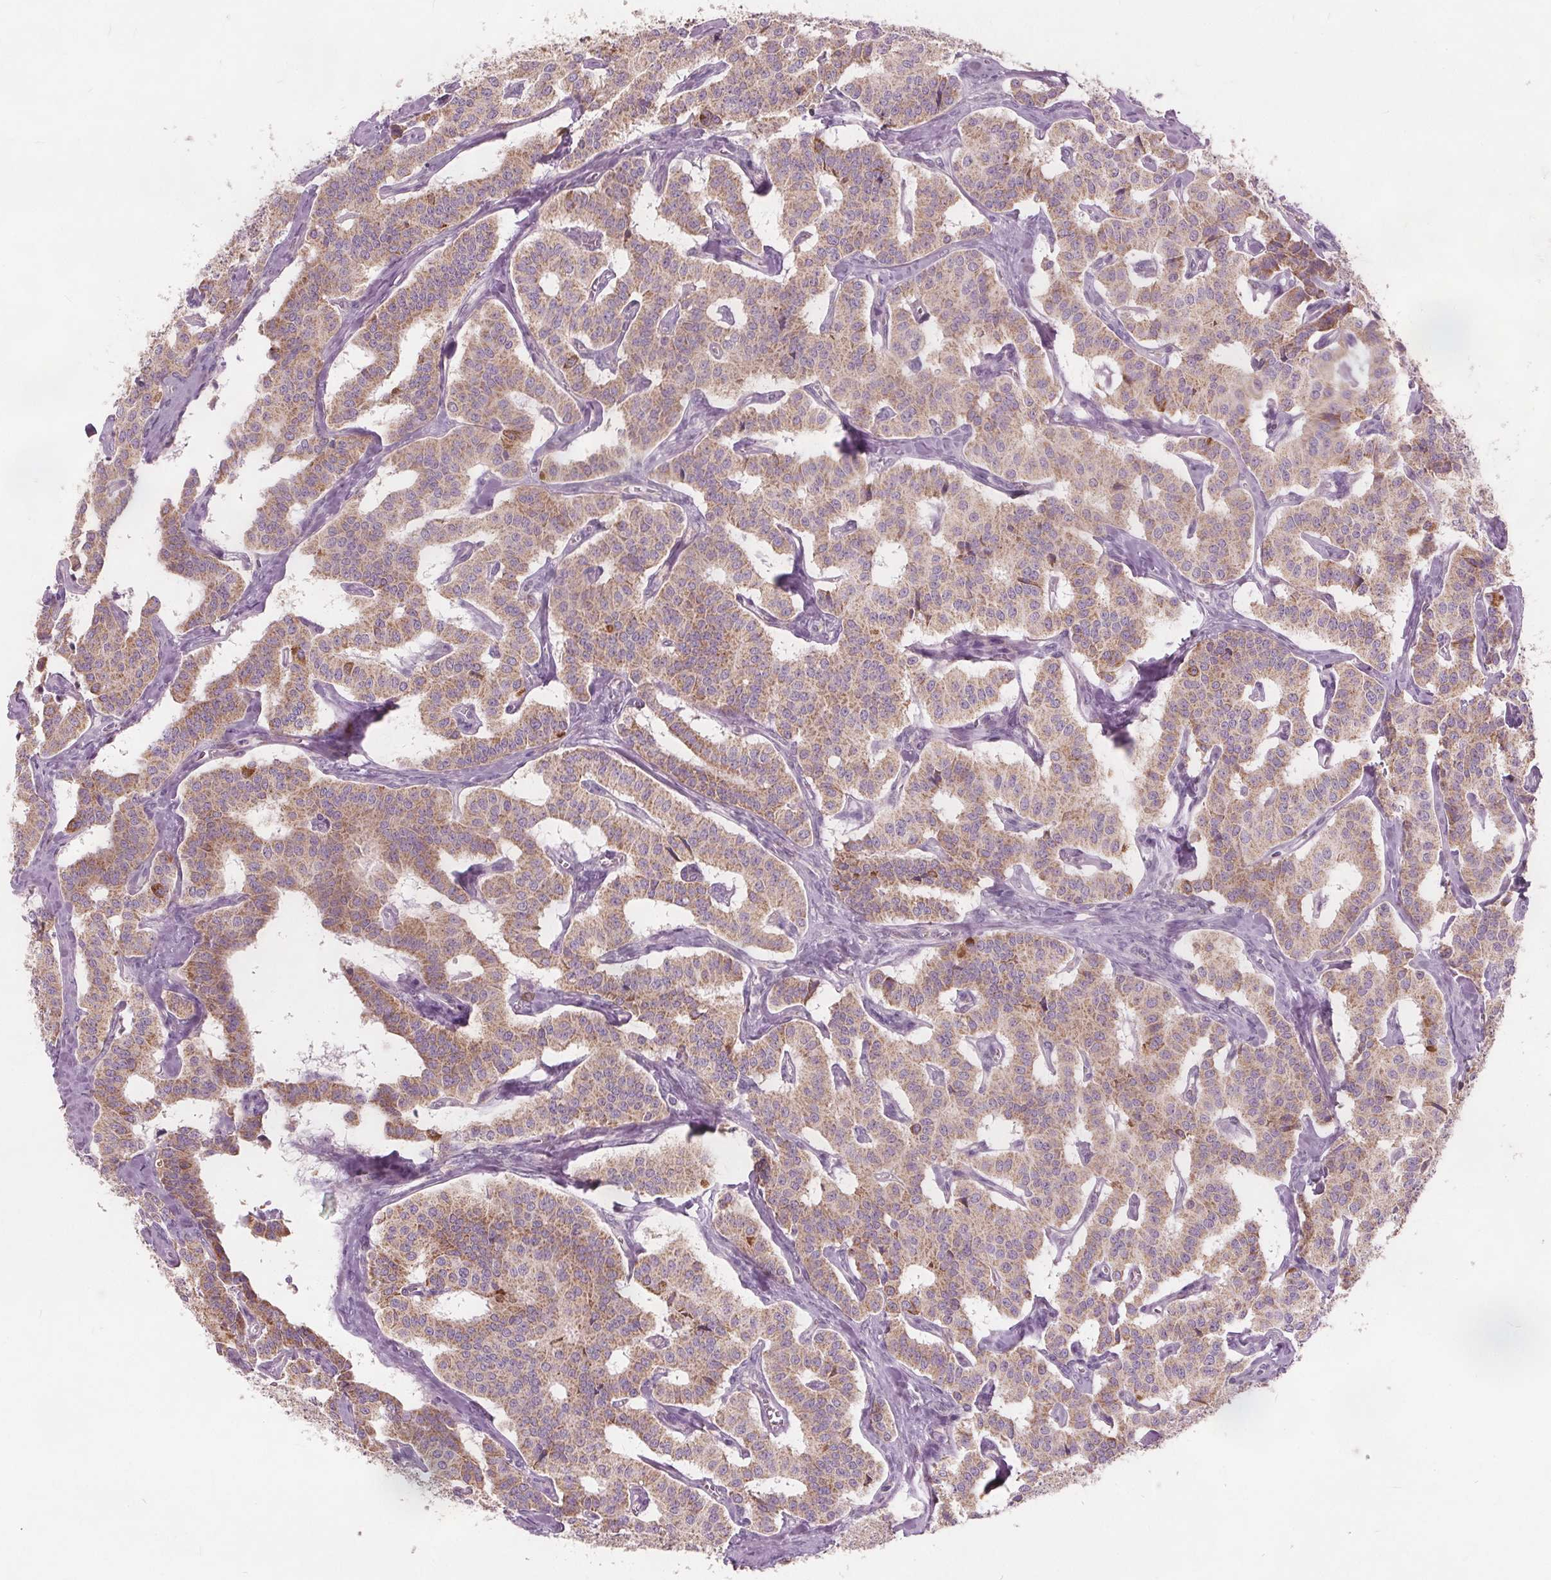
{"staining": {"intensity": "moderate", "quantity": ">75%", "location": "cytoplasmic/membranous"}, "tissue": "carcinoid", "cell_type": "Tumor cells", "image_type": "cancer", "snomed": [{"axis": "morphology", "description": "Carcinoid, malignant, NOS"}, {"axis": "topography", "description": "Lung"}], "caption": "The immunohistochemical stain shows moderate cytoplasmic/membranous positivity in tumor cells of malignant carcinoid tissue. The protein is stained brown, and the nuclei are stained in blue (DAB IHC with brightfield microscopy, high magnification).", "gene": "ECI2", "patient": {"sex": "female", "age": 46}}